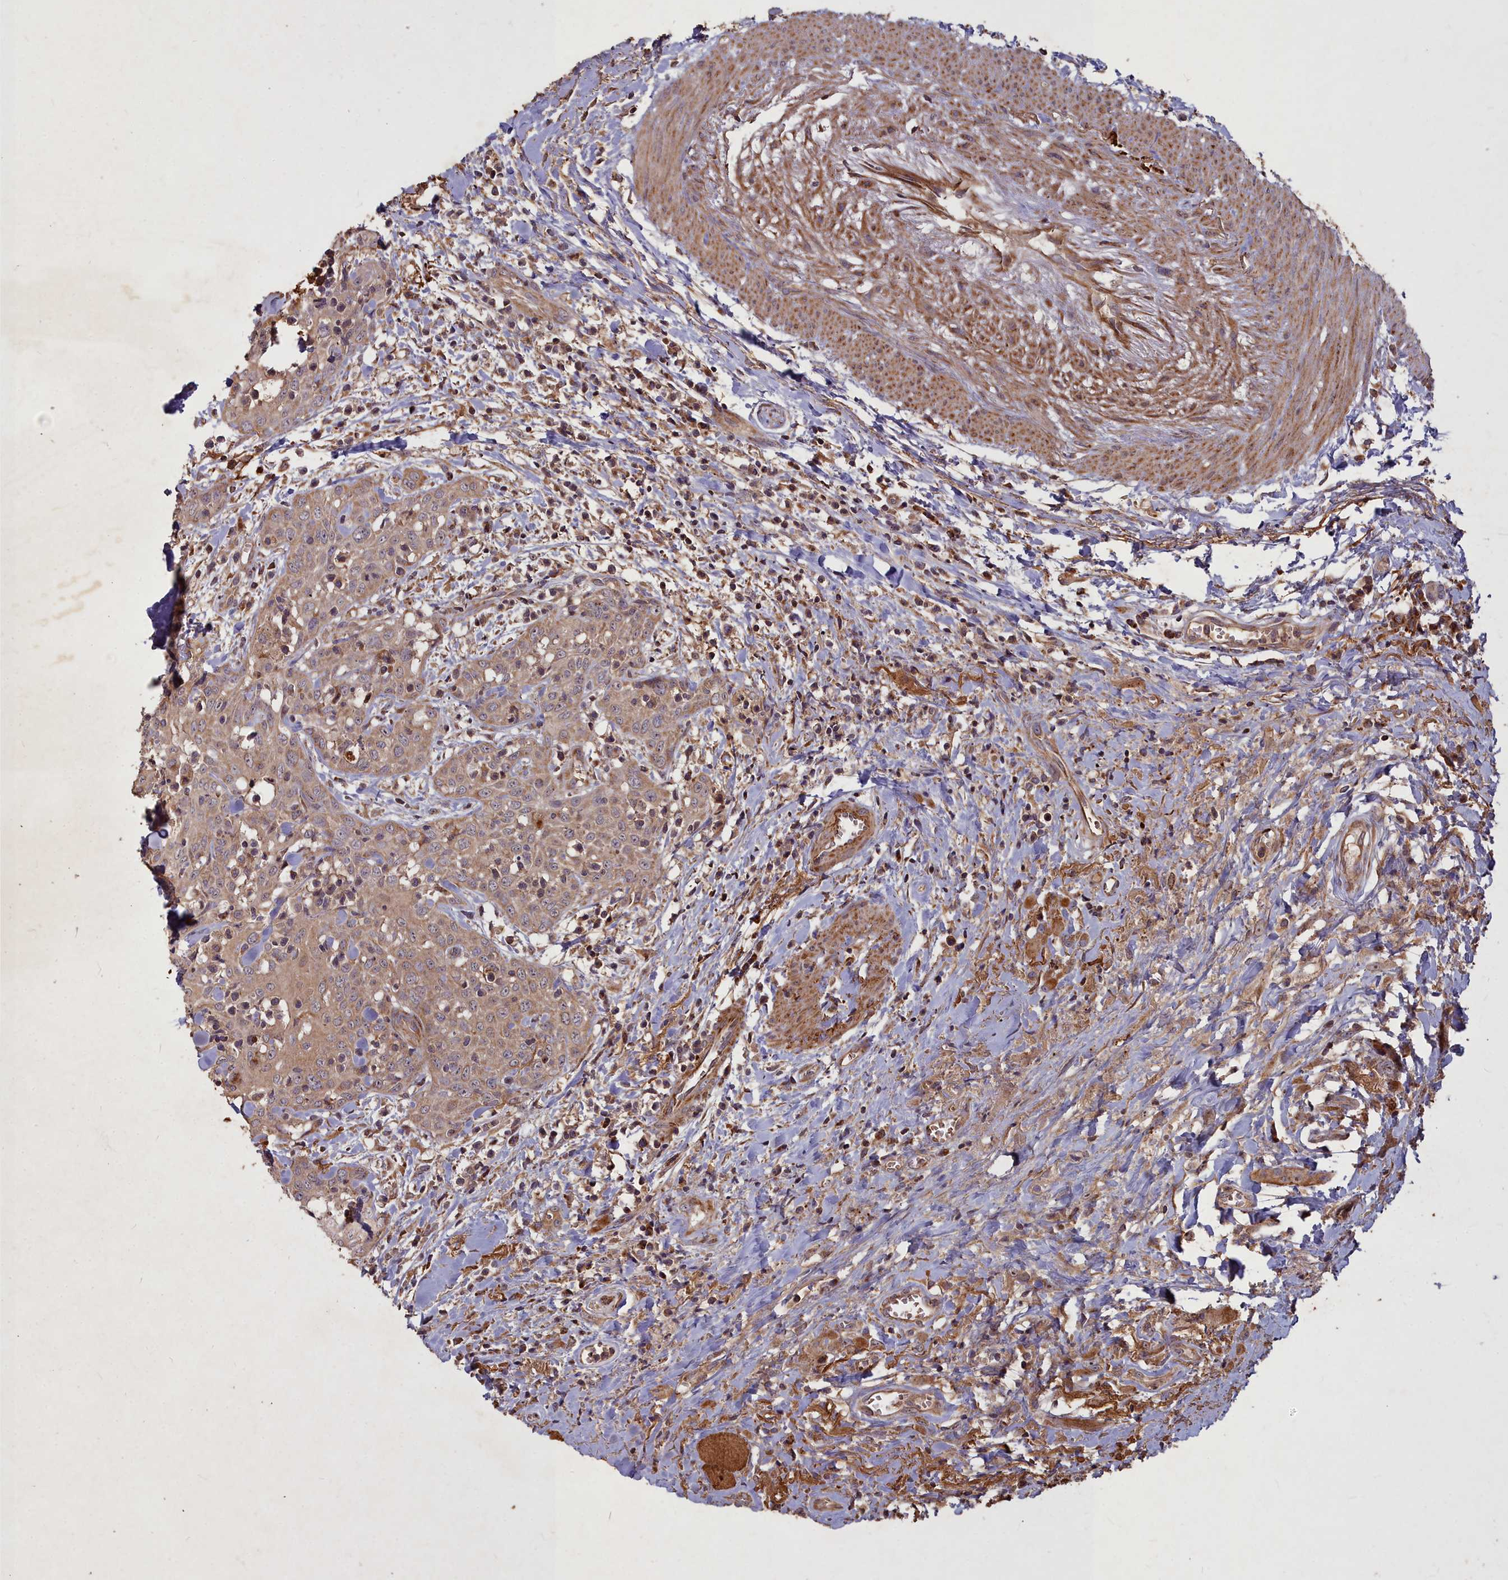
{"staining": {"intensity": "moderate", "quantity": ">75%", "location": "cytoplasmic/membranous"}, "tissue": "head and neck cancer", "cell_type": "Tumor cells", "image_type": "cancer", "snomed": [{"axis": "morphology", "description": "Squamous cell carcinoma, NOS"}, {"axis": "topography", "description": "Head-Neck"}], "caption": "Tumor cells reveal medium levels of moderate cytoplasmic/membranous positivity in about >75% of cells in human squamous cell carcinoma (head and neck).", "gene": "COX11", "patient": {"sex": "female", "age": 70}}